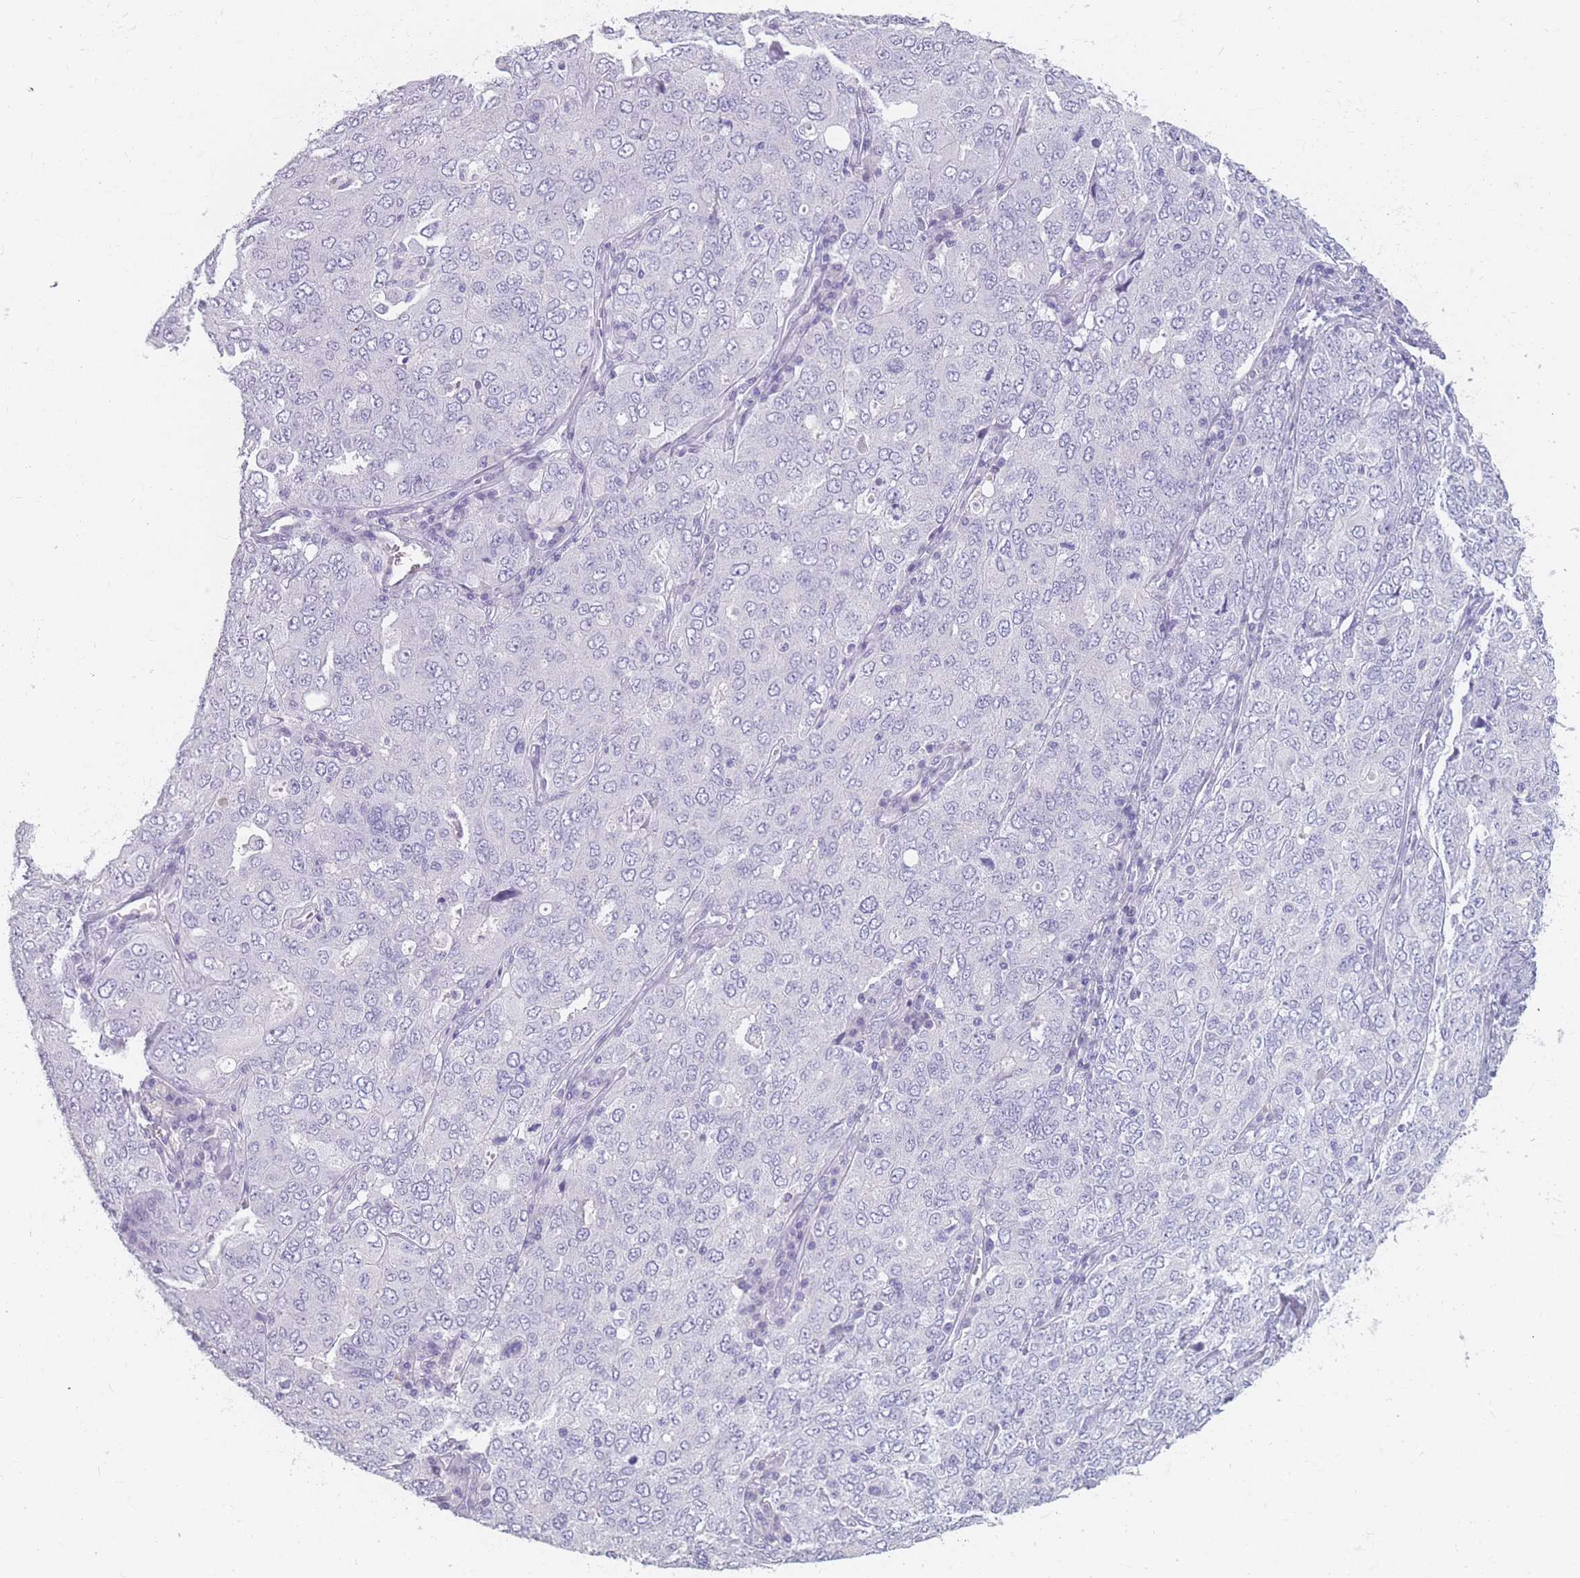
{"staining": {"intensity": "negative", "quantity": "none", "location": "none"}, "tissue": "ovarian cancer", "cell_type": "Tumor cells", "image_type": "cancer", "snomed": [{"axis": "morphology", "description": "Carcinoma, endometroid"}, {"axis": "topography", "description": "Ovary"}], "caption": "Immunohistochemistry (IHC) photomicrograph of neoplastic tissue: ovarian endometroid carcinoma stained with DAB (3,3'-diaminobenzidine) exhibits no significant protein positivity in tumor cells.", "gene": "PPFIA3", "patient": {"sex": "female", "age": 62}}